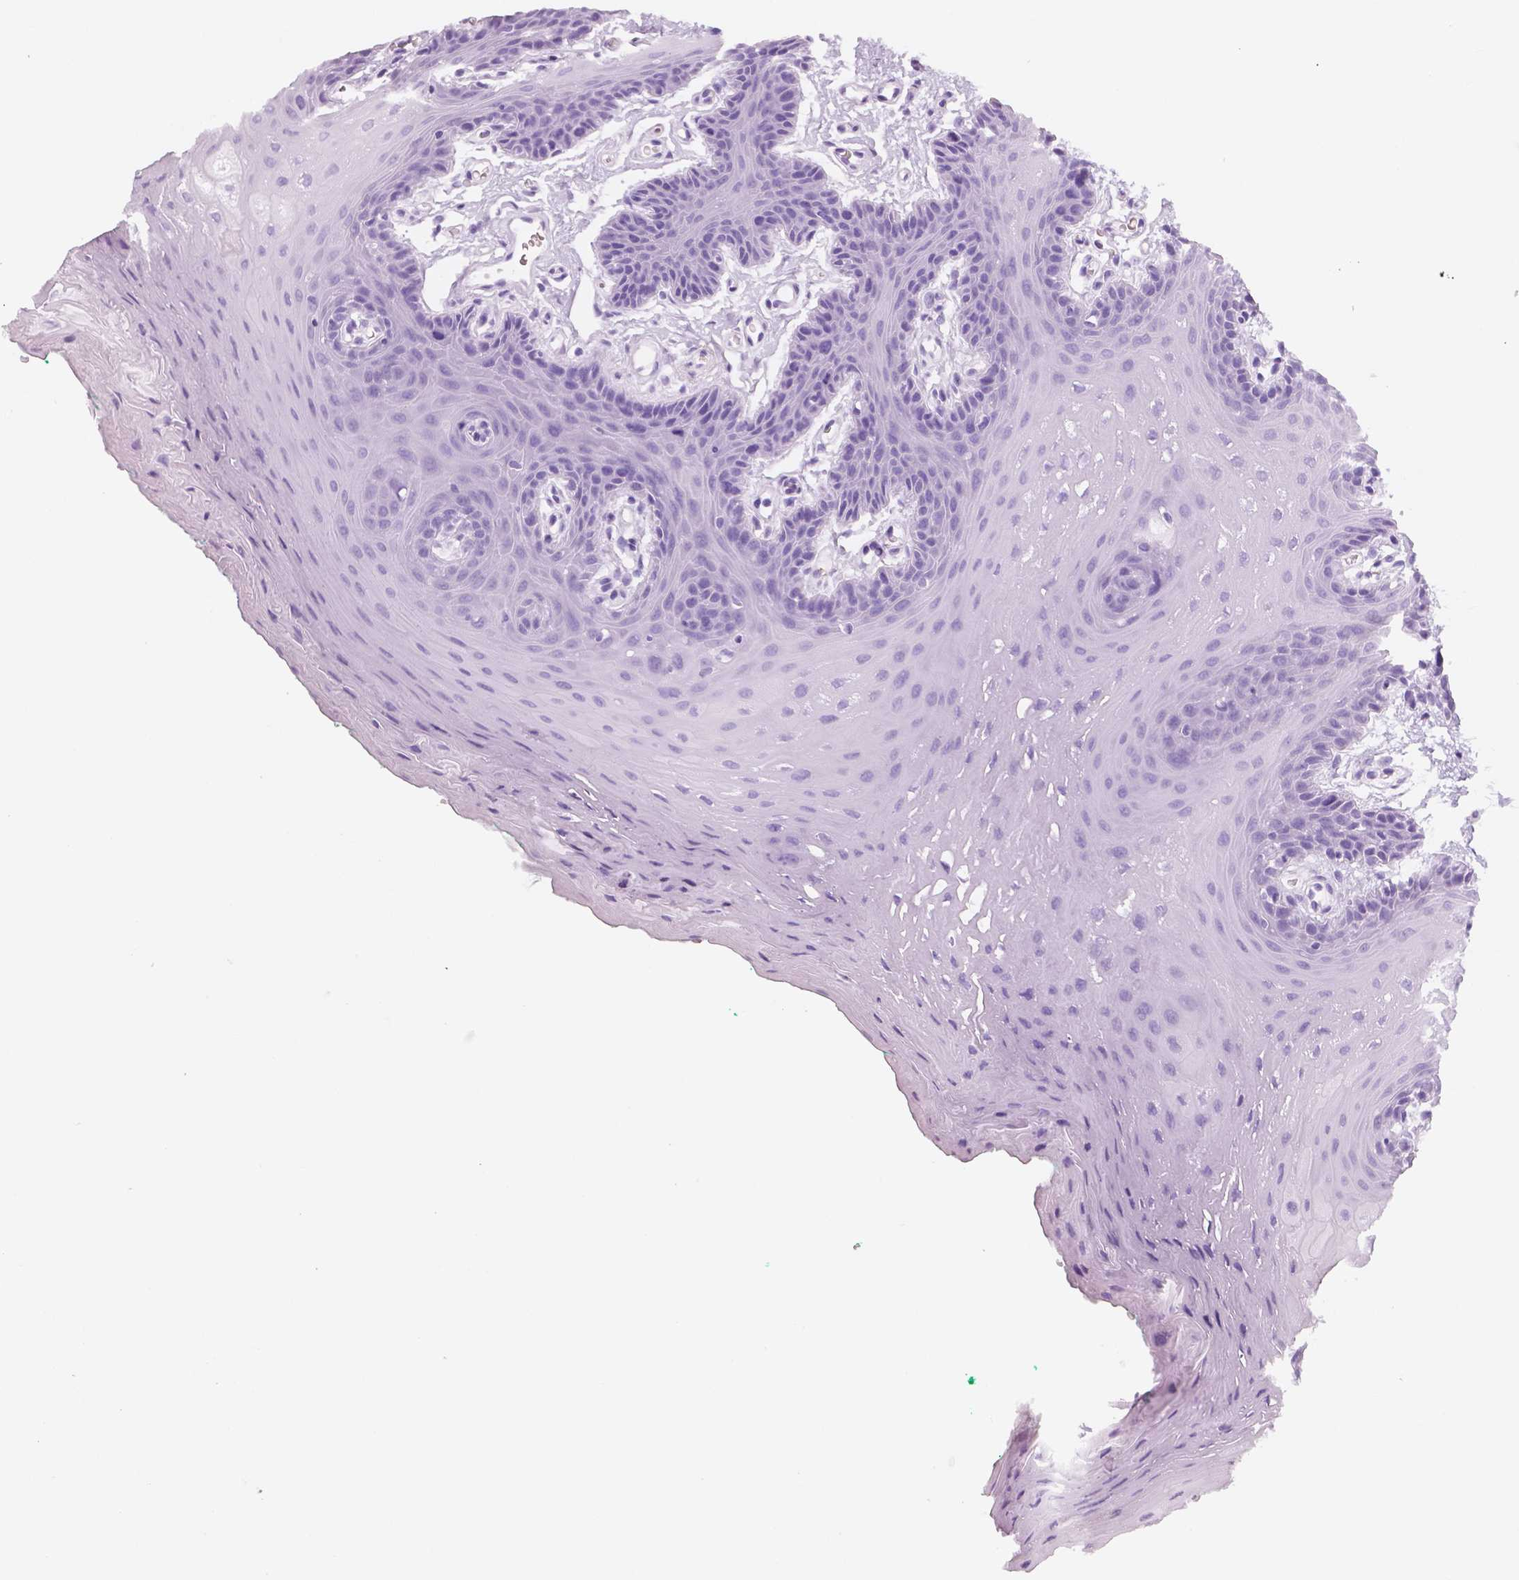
{"staining": {"intensity": "negative", "quantity": "none", "location": "none"}, "tissue": "oral mucosa", "cell_type": "Squamous epithelial cells", "image_type": "normal", "snomed": [{"axis": "morphology", "description": "Normal tissue, NOS"}, {"axis": "morphology", "description": "Squamous cell carcinoma, NOS"}, {"axis": "topography", "description": "Oral tissue"}, {"axis": "topography", "description": "Head-Neck"}], "caption": "A histopathology image of human oral mucosa is negative for staining in squamous epithelial cells. (DAB (3,3'-diaminobenzidine) IHC, high magnification).", "gene": "KIT", "patient": {"sex": "female", "age": 50}}